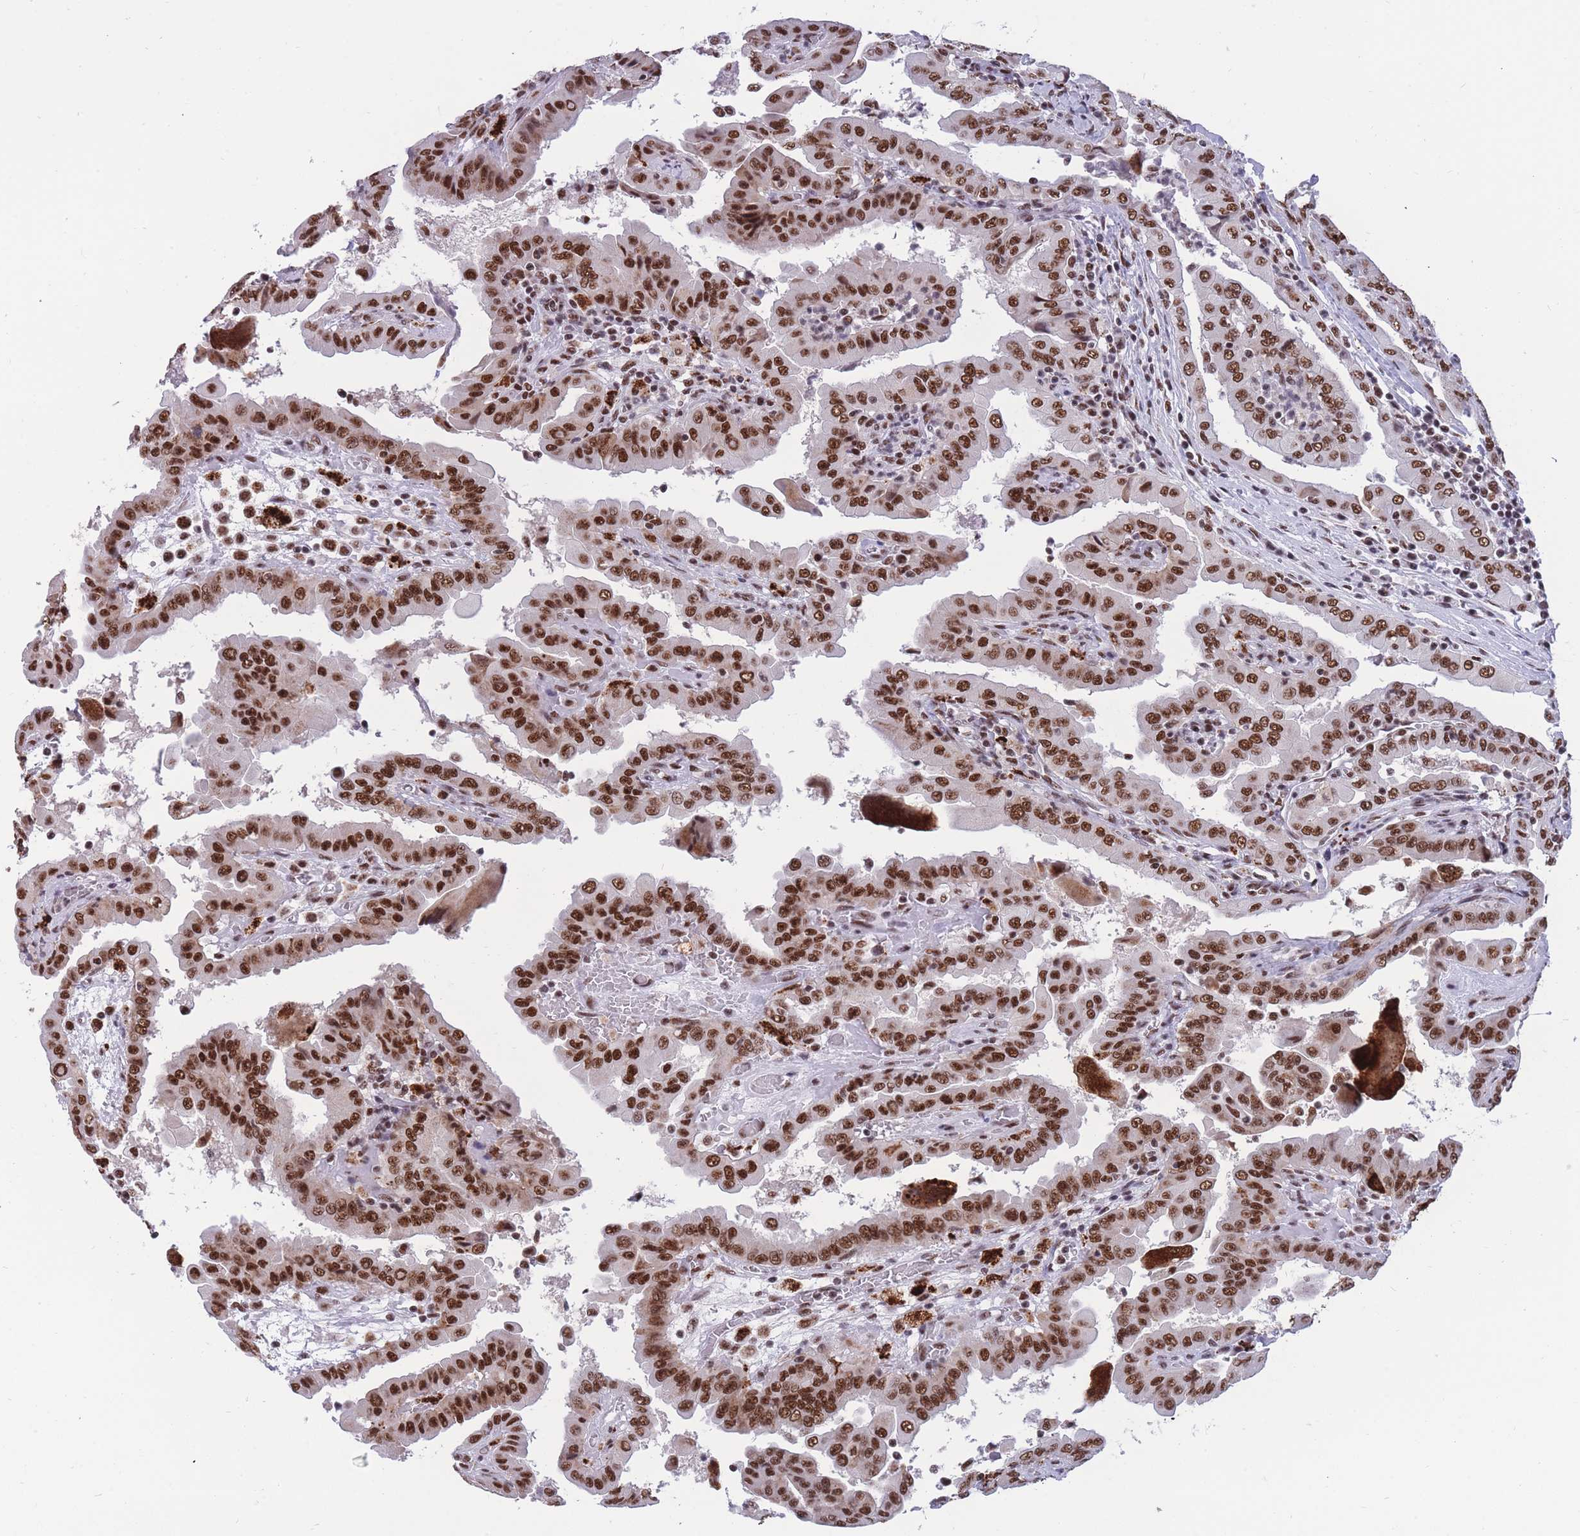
{"staining": {"intensity": "strong", "quantity": ">75%", "location": "nuclear"}, "tissue": "thyroid cancer", "cell_type": "Tumor cells", "image_type": "cancer", "snomed": [{"axis": "morphology", "description": "Papillary adenocarcinoma, NOS"}, {"axis": "topography", "description": "Thyroid gland"}], "caption": "Papillary adenocarcinoma (thyroid) was stained to show a protein in brown. There is high levels of strong nuclear staining in about >75% of tumor cells.", "gene": "PRPF19", "patient": {"sex": "male", "age": 33}}